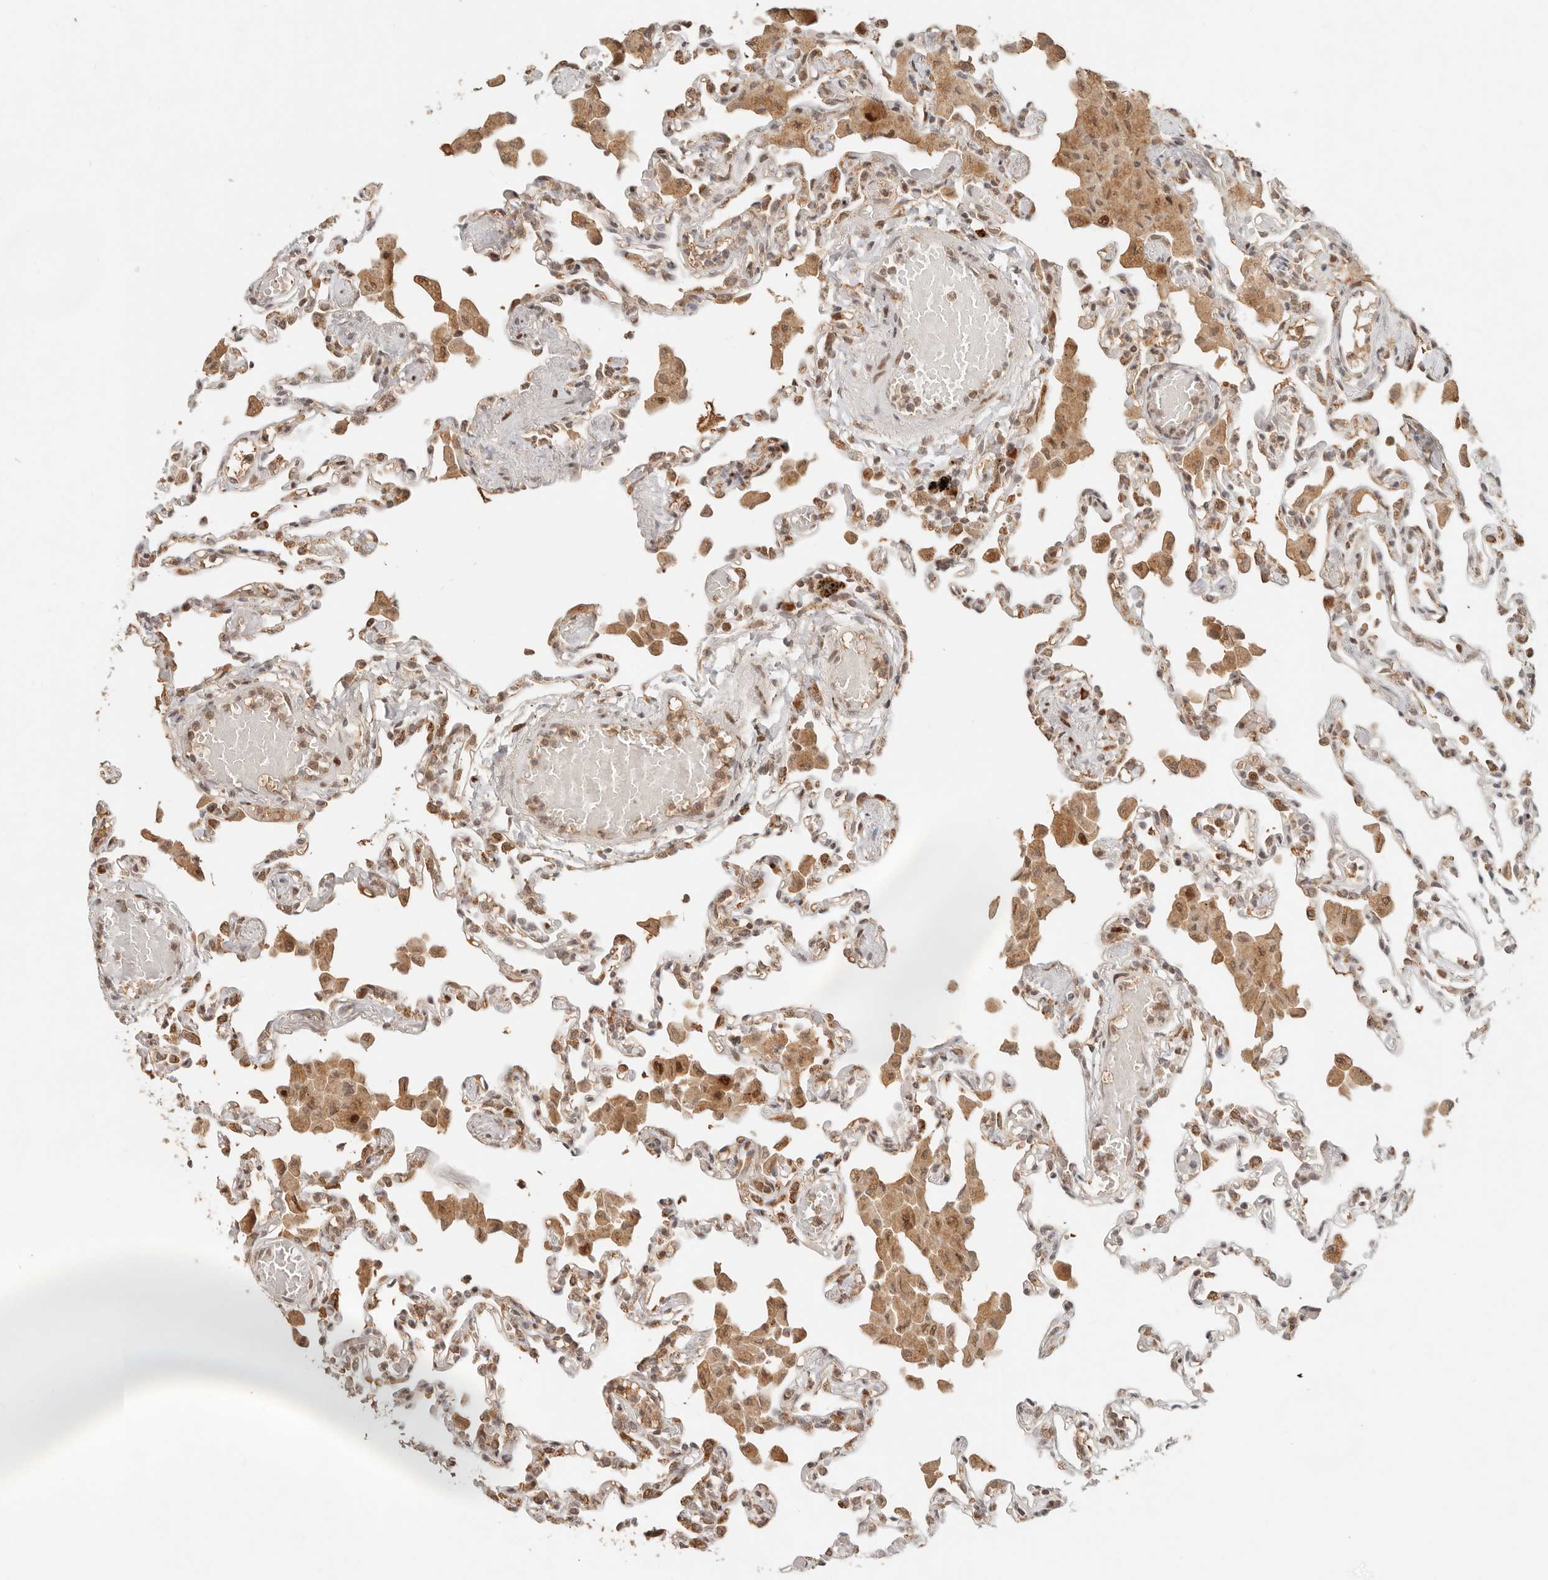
{"staining": {"intensity": "weak", "quantity": "25%-75%", "location": "cytoplasmic/membranous,nuclear"}, "tissue": "lung", "cell_type": "Alveolar cells", "image_type": "normal", "snomed": [{"axis": "morphology", "description": "Normal tissue, NOS"}, {"axis": "topography", "description": "Bronchus"}, {"axis": "topography", "description": "Lung"}], "caption": "Weak cytoplasmic/membranous,nuclear protein expression is appreciated in about 25%-75% of alveolar cells in lung. The staining was performed using DAB to visualize the protein expression in brown, while the nuclei were stained in blue with hematoxylin (Magnification: 20x).", "gene": "NPAS2", "patient": {"sex": "female", "age": 49}}